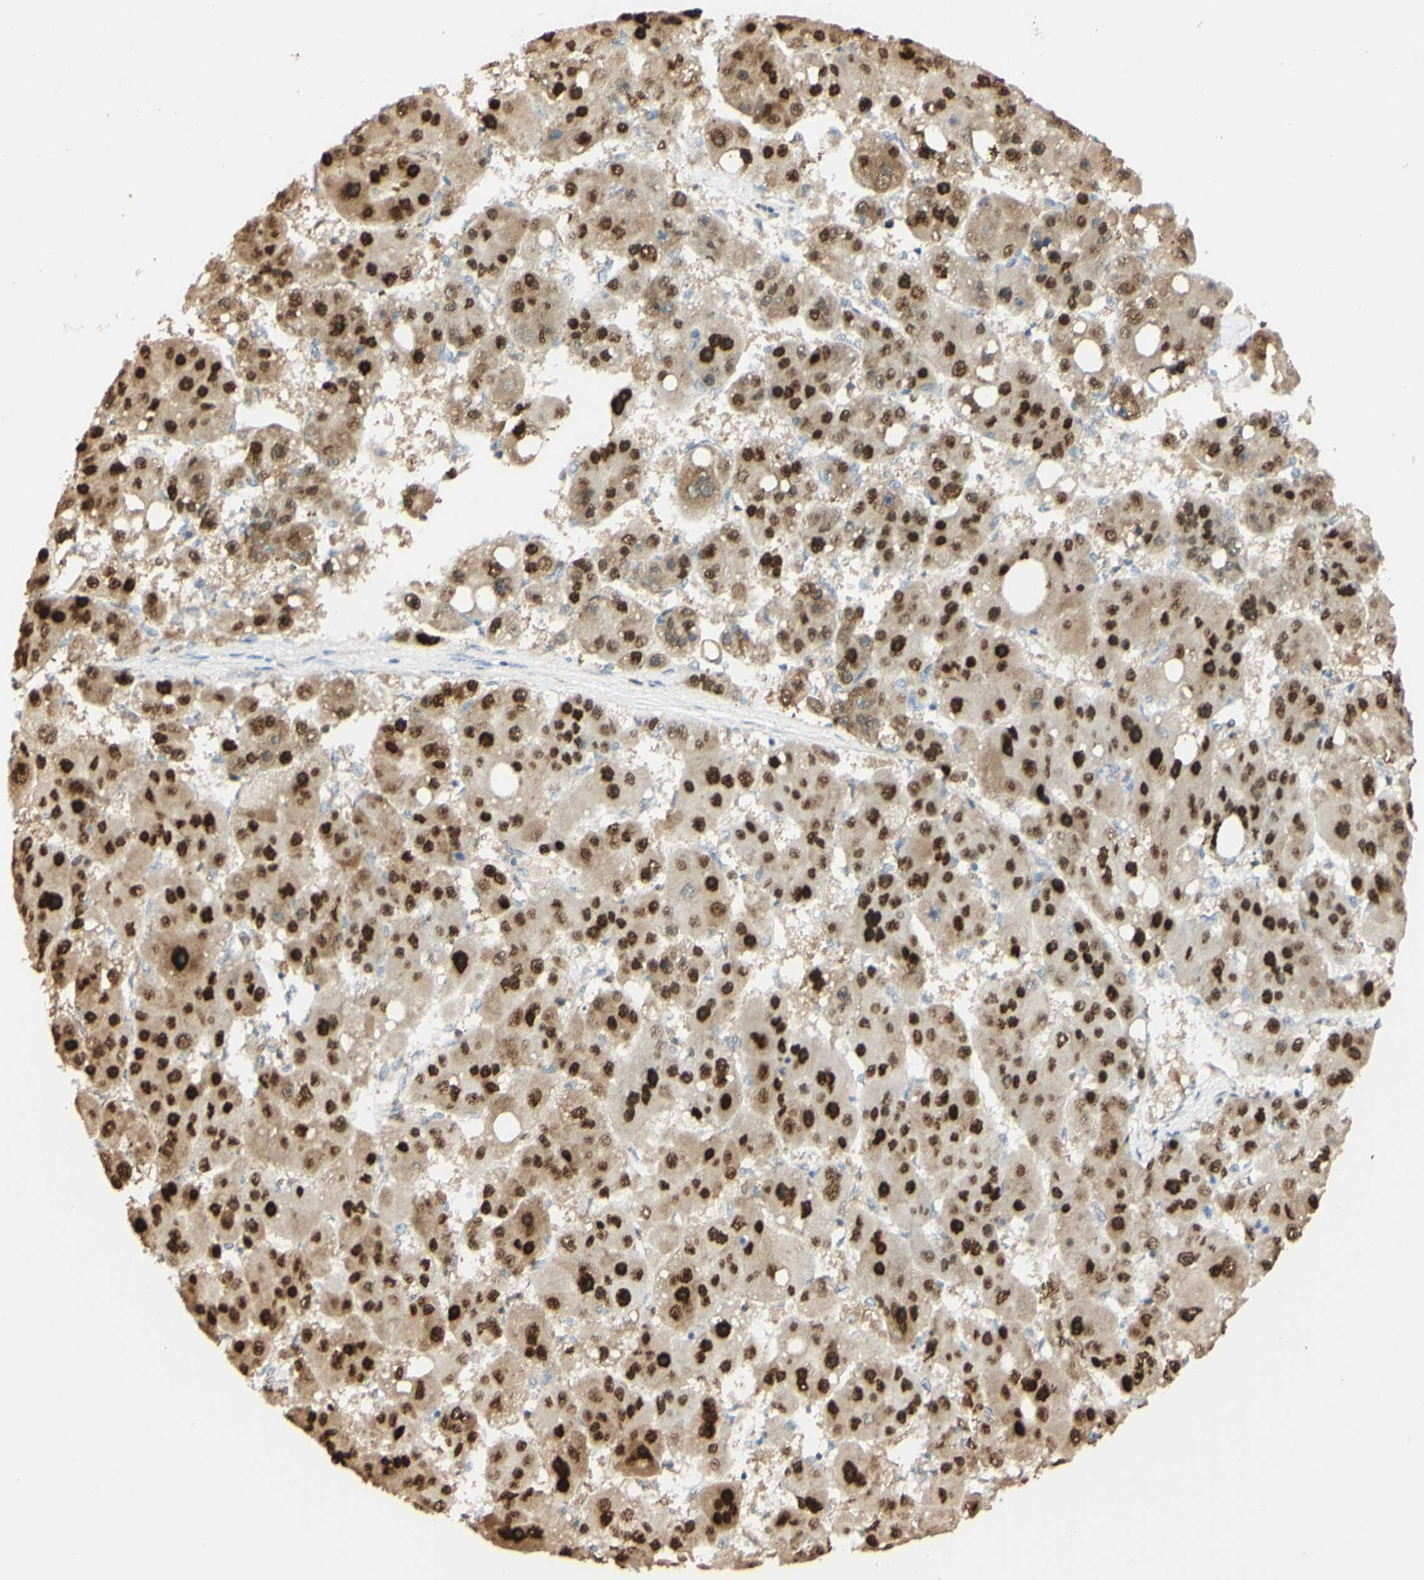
{"staining": {"intensity": "strong", "quantity": ">75%", "location": "cytoplasmic/membranous,nuclear"}, "tissue": "liver cancer", "cell_type": "Tumor cells", "image_type": "cancer", "snomed": [{"axis": "morphology", "description": "Carcinoma, Hepatocellular, NOS"}, {"axis": "topography", "description": "Liver"}], "caption": "Immunohistochemistry image of liver hepatocellular carcinoma stained for a protein (brown), which reveals high levels of strong cytoplasmic/membranous and nuclear expression in approximately >75% of tumor cells.", "gene": "MAP3K4", "patient": {"sex": "female", "age": 61}}